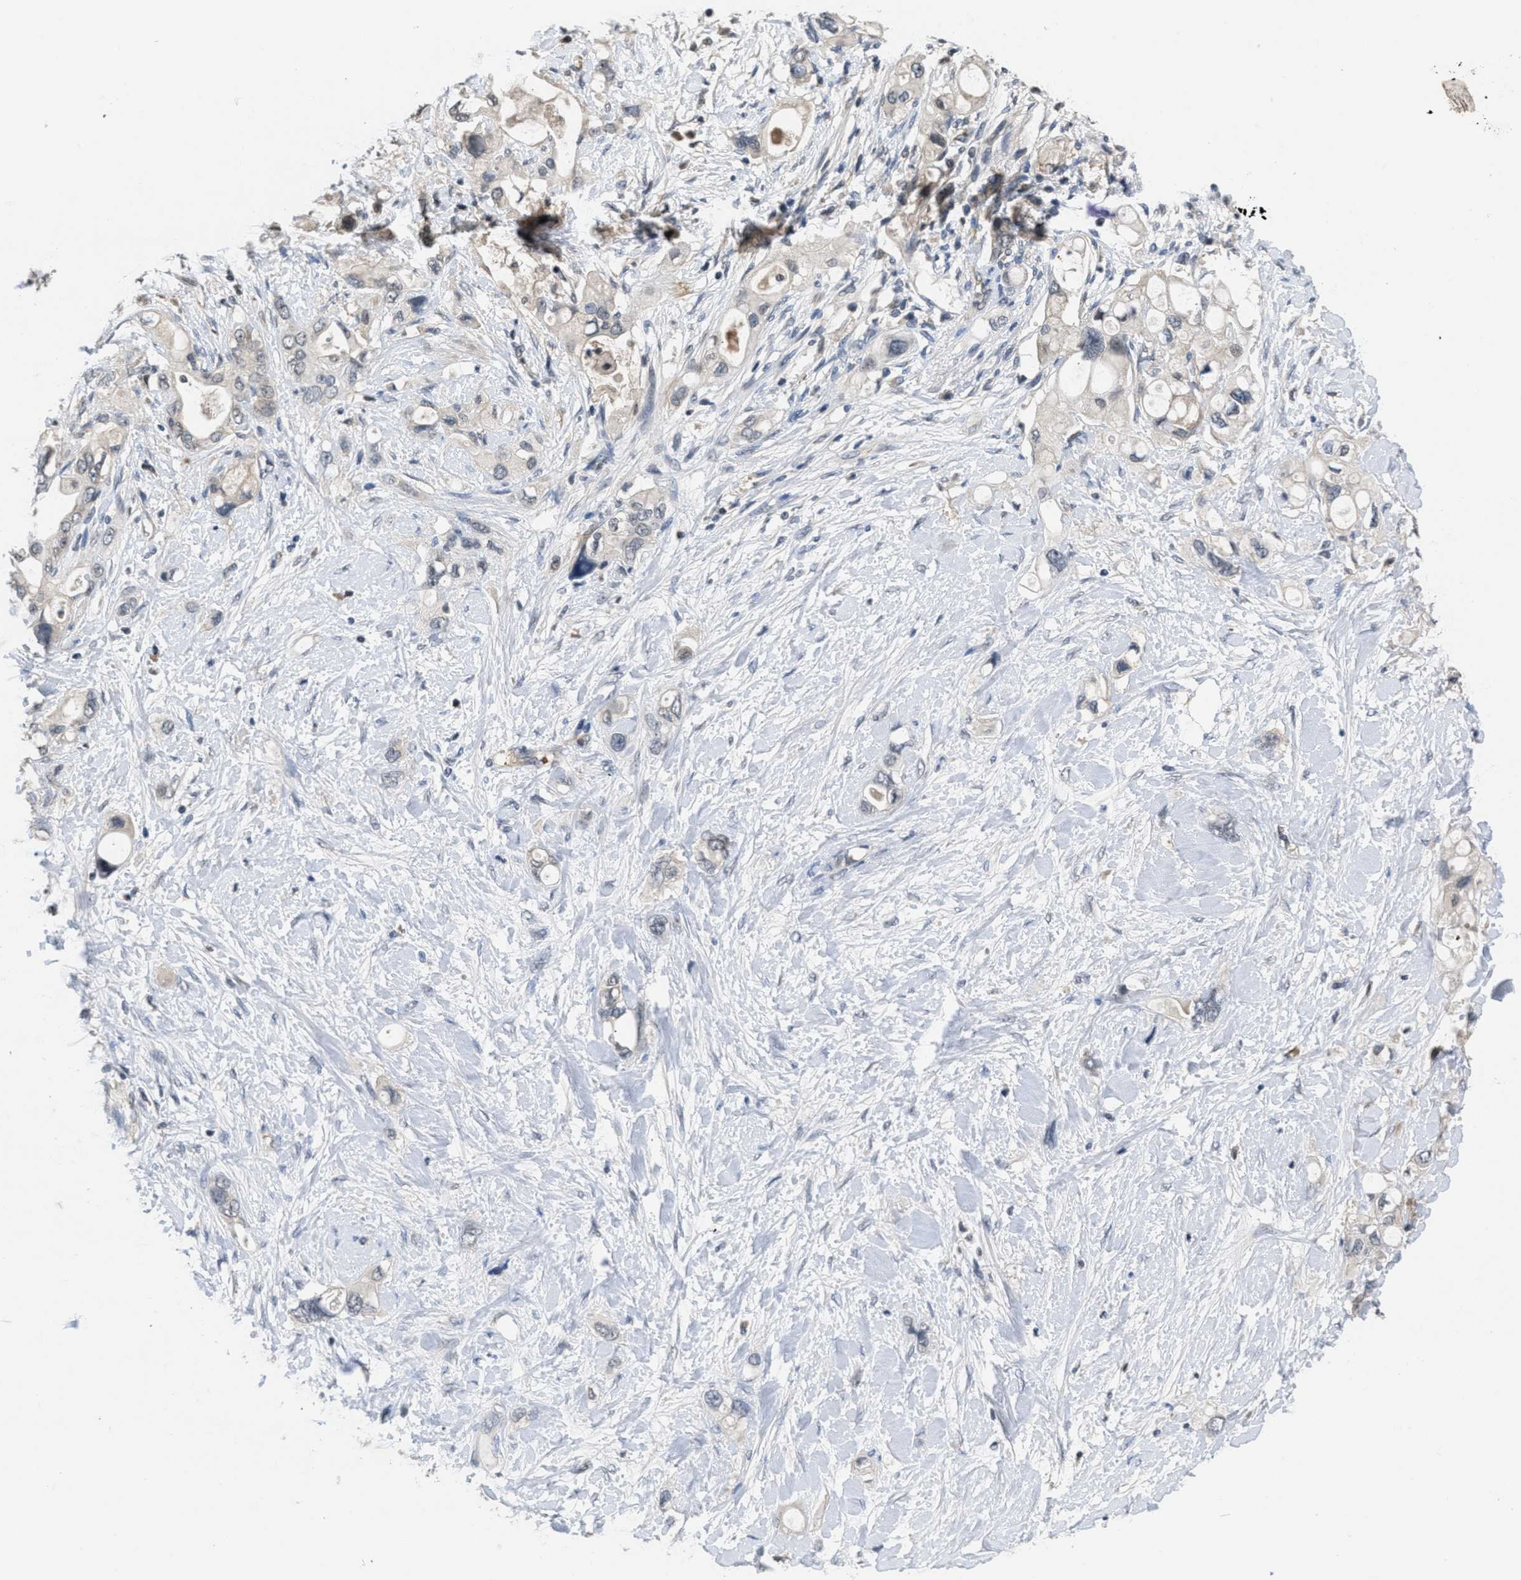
{"staining": {"intensity": "negative", "quantity": "none", "location": "none"}, "tissue": "pancreatic cancer", "cell_type": "Tumor cells", "image_type": "cancer", "snomed": [{"axis": "morphology", "description": "Adenocarcinoma, NOS"}, {"axis": "topography", "description": "Pancreas"}], "caption": "Protein analysis of adenocarcinoma (pancreatic) shows no significant staining in tumor cells.", "gene": "ANGPT1", "patient": {"sex": "female", "age": 56}}